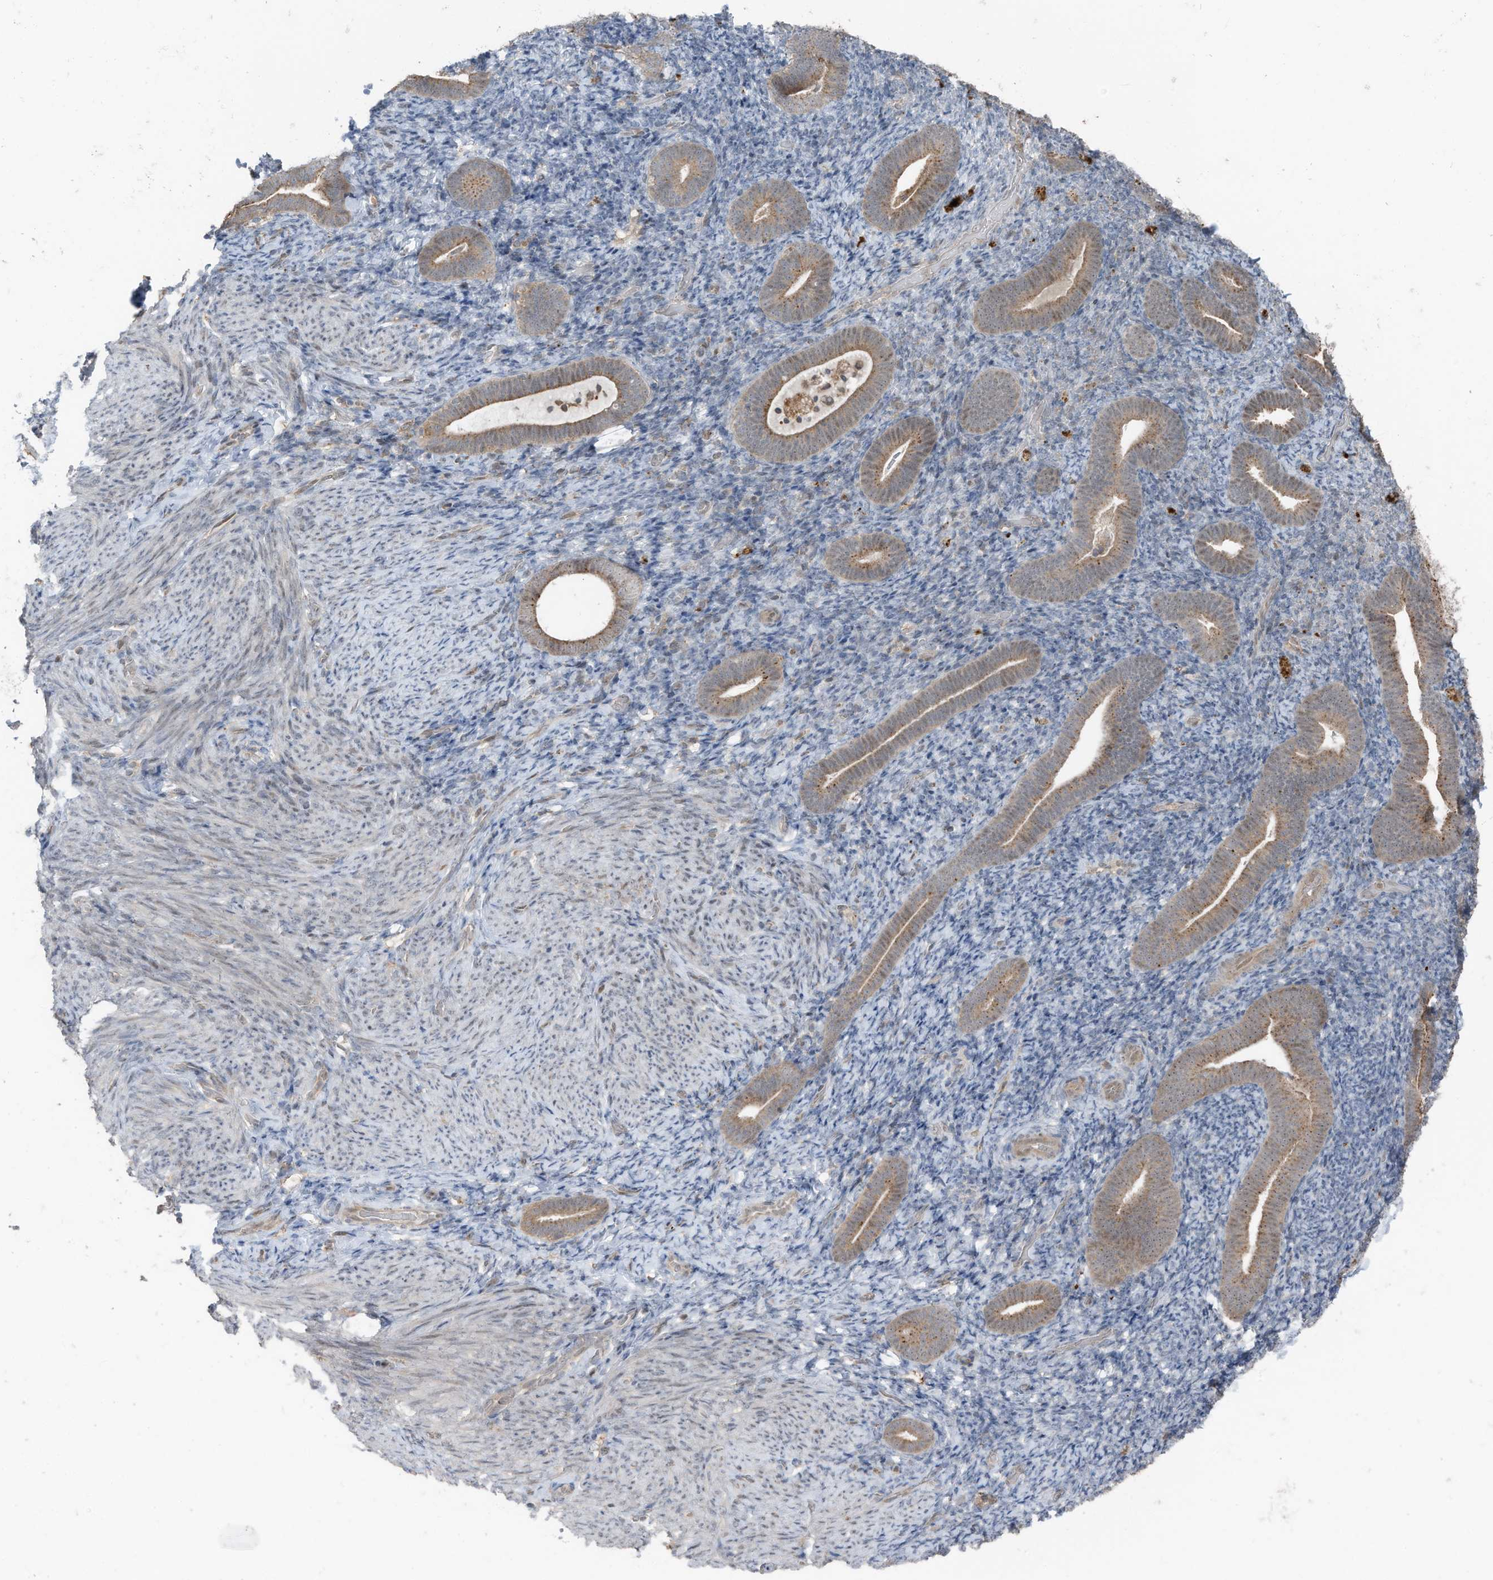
{"staining": {"intensity": "negative", "quantity": "none", "location": "none"}, "tissue": "endometrium", "cell_type": "Cells in endometrial stroma", "image_type": "normal", "snomed": [{"axis": "morphology", "description": "Normal tissue, NOS"}, {"axis": "topography", "description": "Endometrium"}], "caption": "An immunohistochemistry image of normal endometrium is shown. There is no staining in cells in endometrial stroma of endometrium.", "gene": "TXNDC9", "patient": {"sex": "female", "age": 51}}